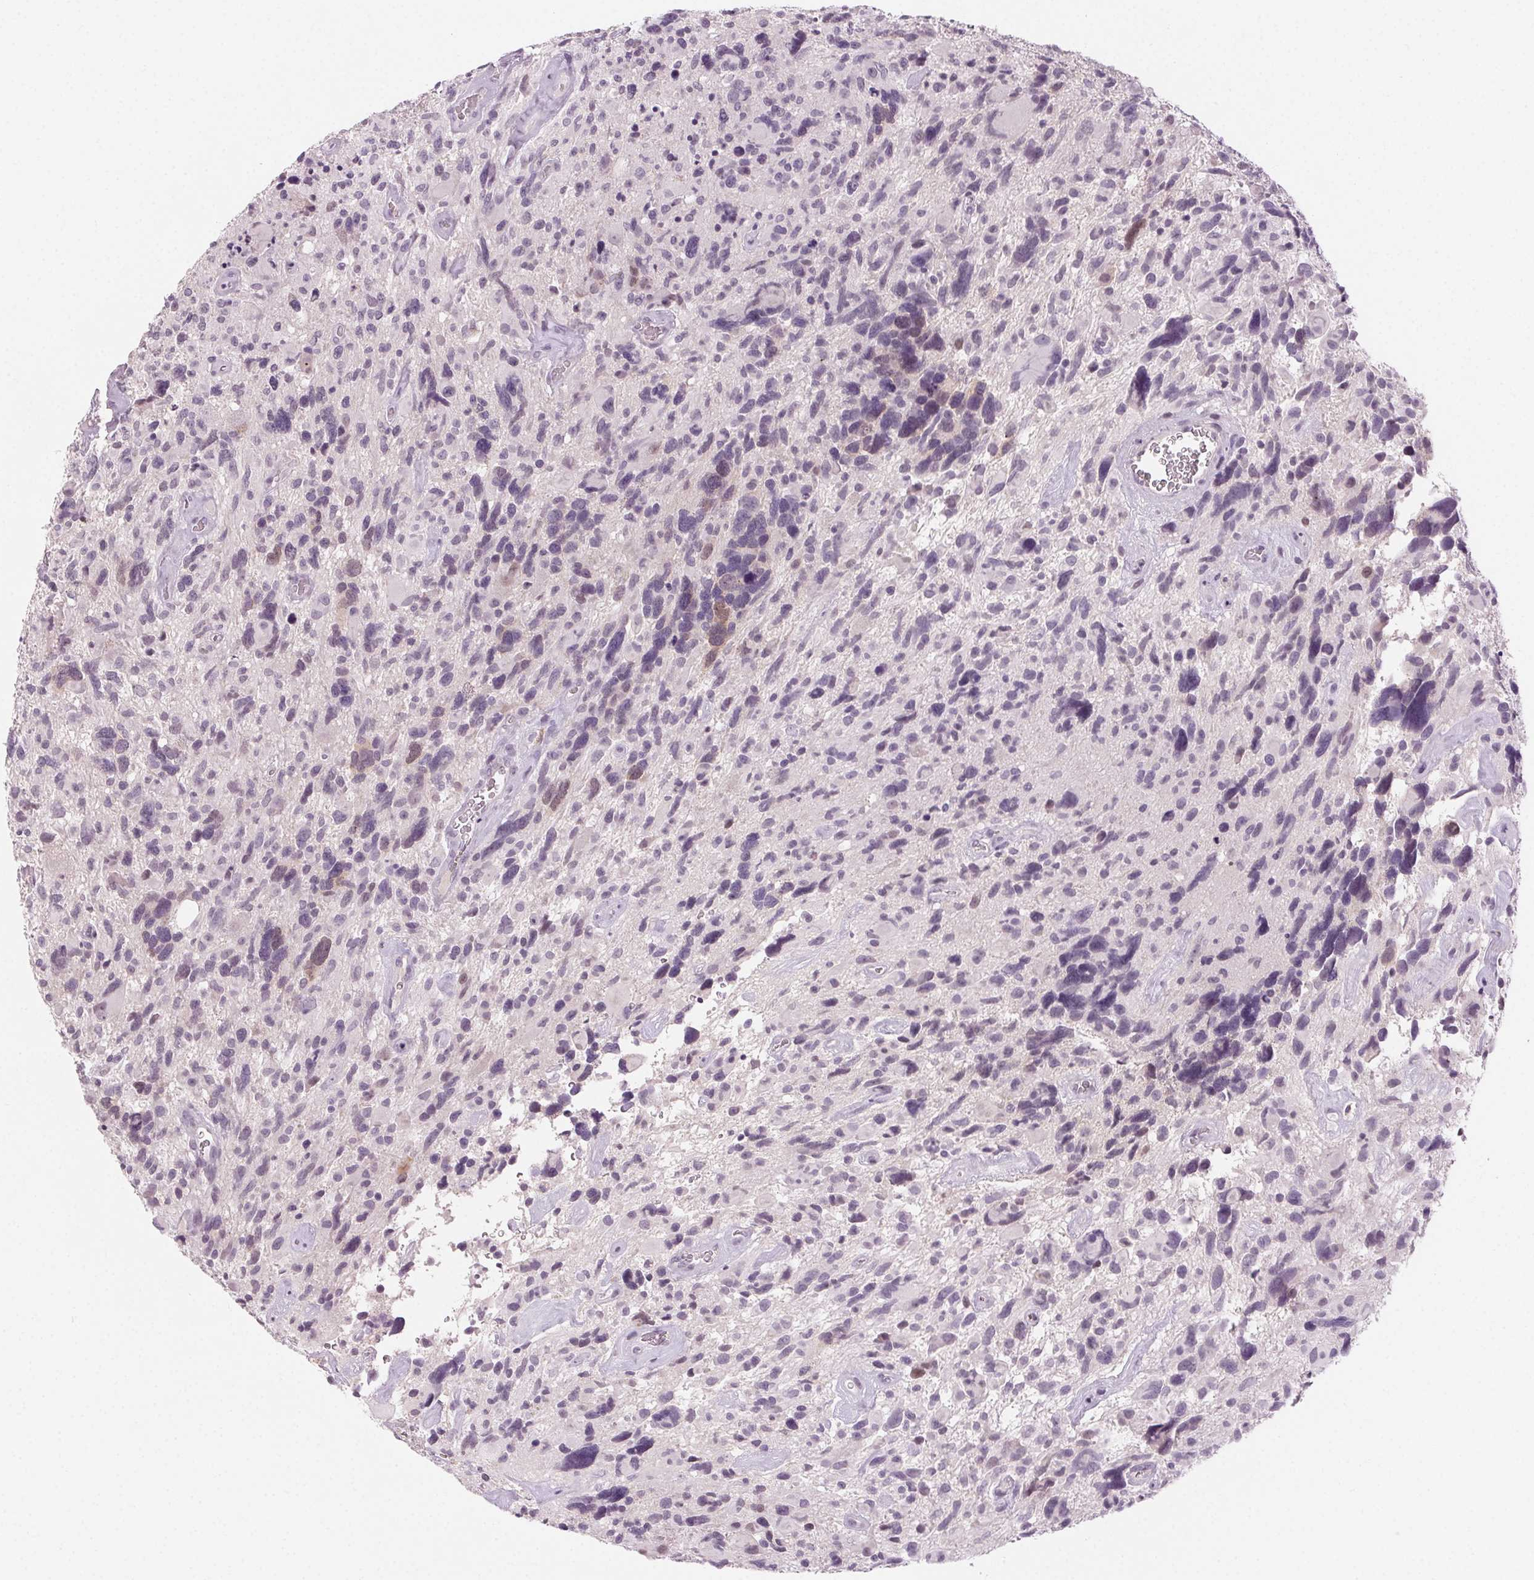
{"staining": {"intensity": "negative", "quantity": "none", "location": "none"}, "tissue": "glioma", "cell_type": "Tumor cells", "image_type": "cancer", "snomed": [{"axis": "morphology", "description": "Glioma, malignant, High grade"}, {"axis": "topography", "description": "Brain"}], "caption": "Tumor cells are negative for brown protein staining in malignant glioma (high-grade).", "gene": "HSF5", "patient": {"sex": "male", "age": 49}}